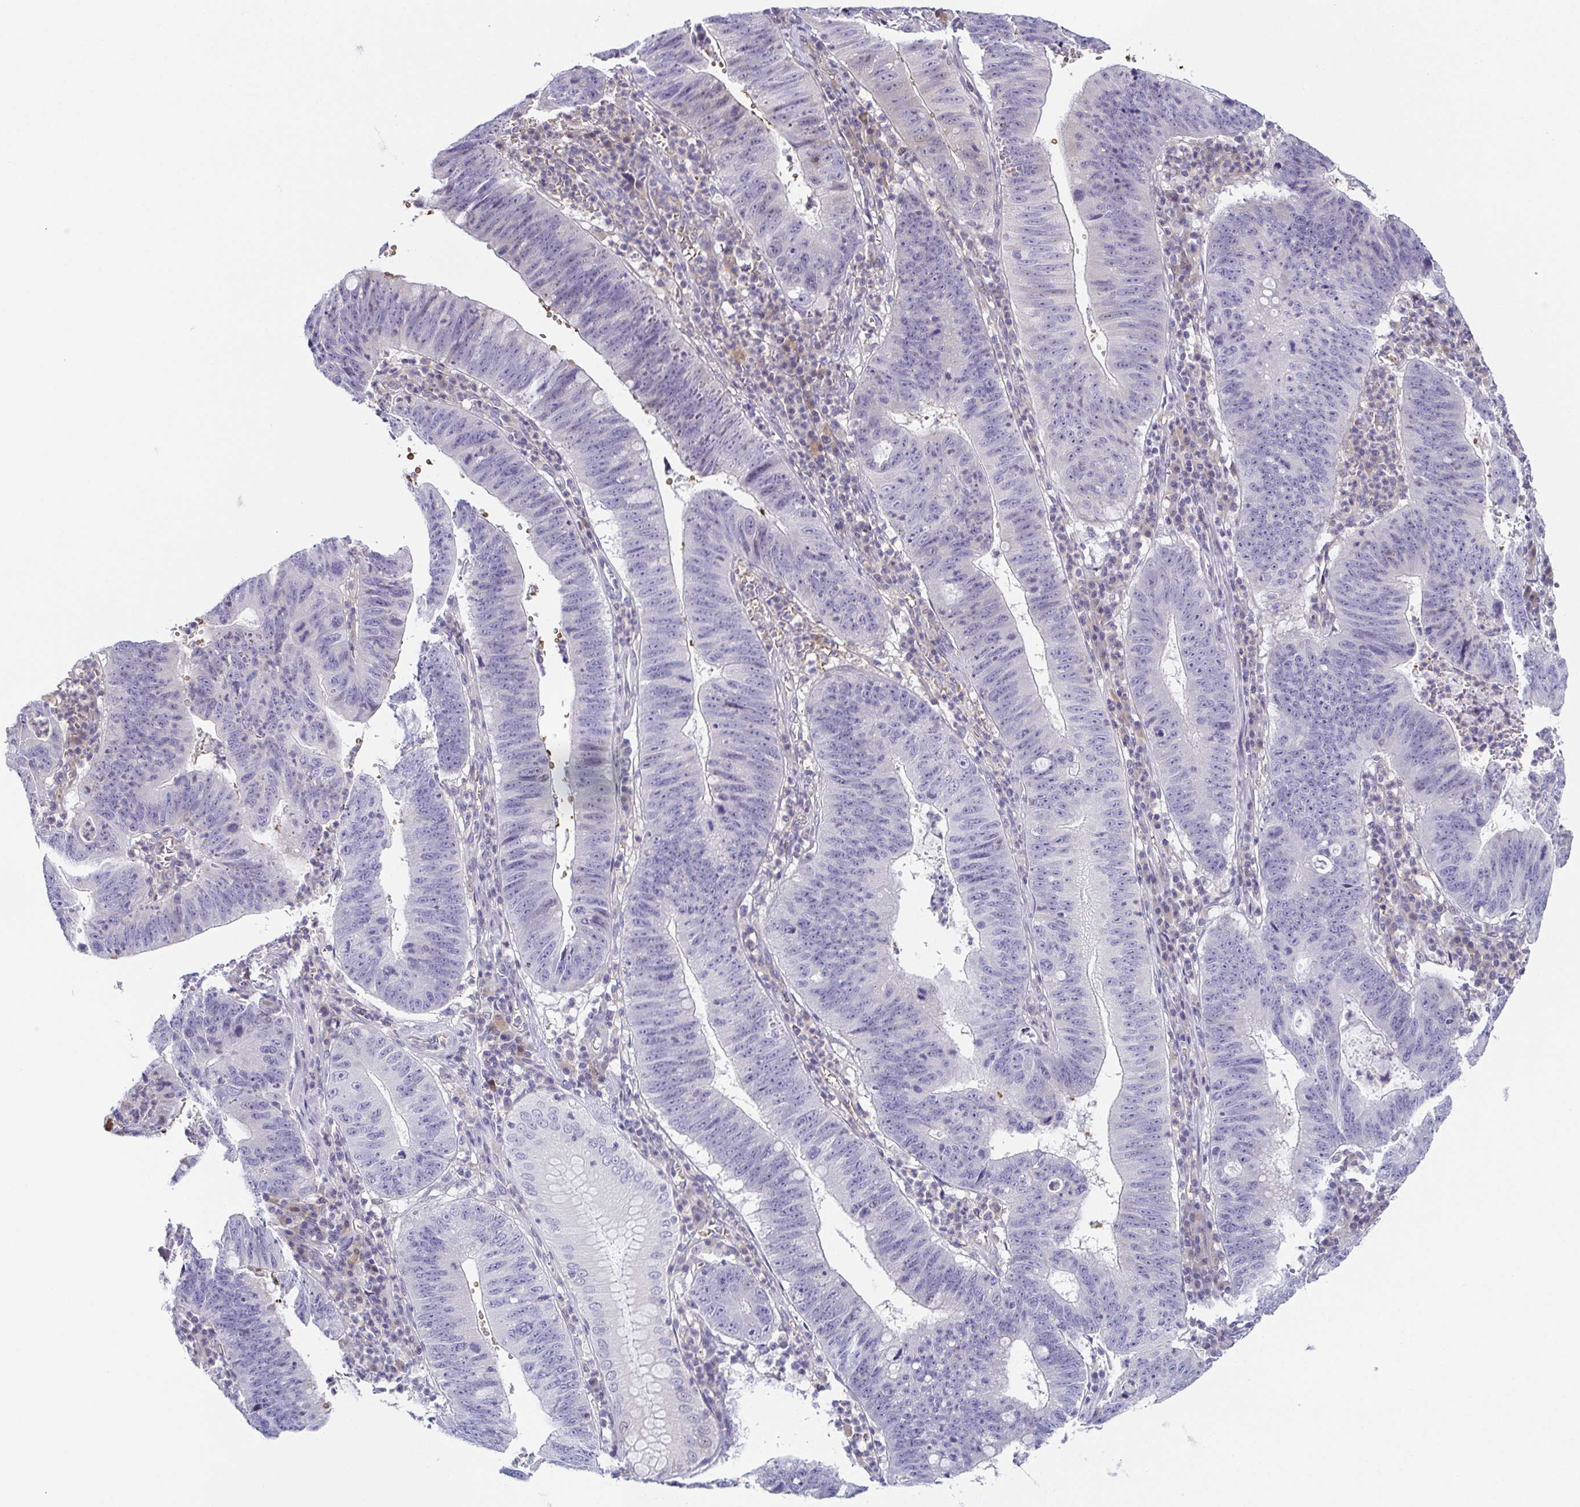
{"staining": {"intensity": "negative", "quantity": "none", "location": "none"}, "tissue": "stomach cancer", "cell_type": "Tumor cells", "image_type": "cancer", "snomed": [{"axis": "morphology", "description": "Adenocarcinoma, NOS"}, {"axis": "topography", "description": "Stomach"}], "caption": "Tumor cells are negative for brown protein staining in stomach cancer (adenocarcinoma). (DAB (3,3'-diaminobenzidine) immunohistochemistry visualized using brightfield microscopy, high magnification).", "gene": "FAM162B", "patient": {"sex": "male", "age": 59}}